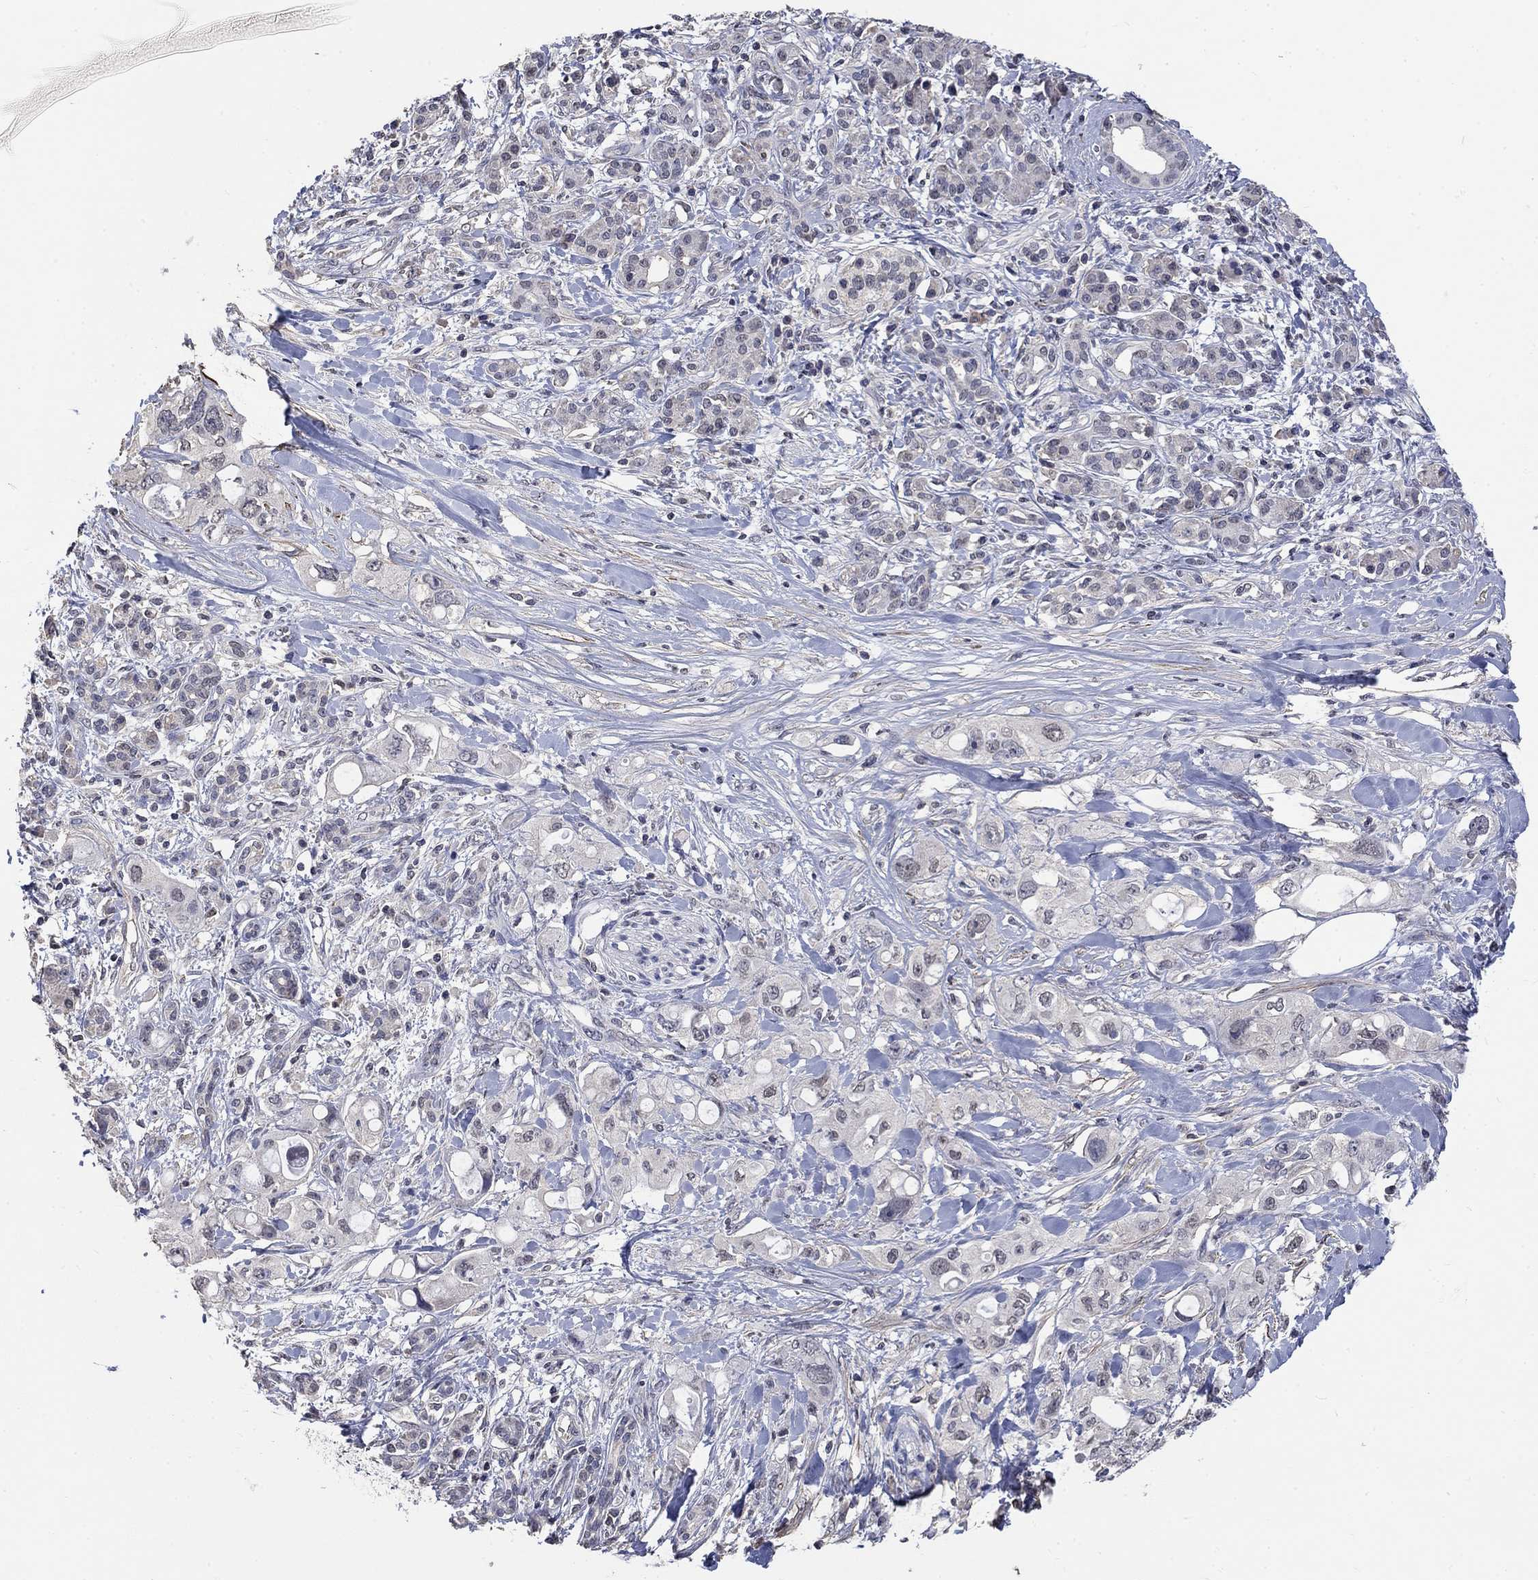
{"staining": {"intensity": "negative", "quantity": "none", "location": "none"}, "tissue": "pancreatic cancer", "cell_type": "Tumor cells", "image_type": "cancer", "snomed": [{"axis": "morphology", "description": "Adenocarcinoma, NOS"}, {"axis": "topography", "description": "Pancreas"}], "caption": "DAB immunohistochemical staining of human pancreatic cancer reveals no significant expression in tumor cells.", "gene": "ZBTB18", "patient": {"sex": "female", "age": 56}}